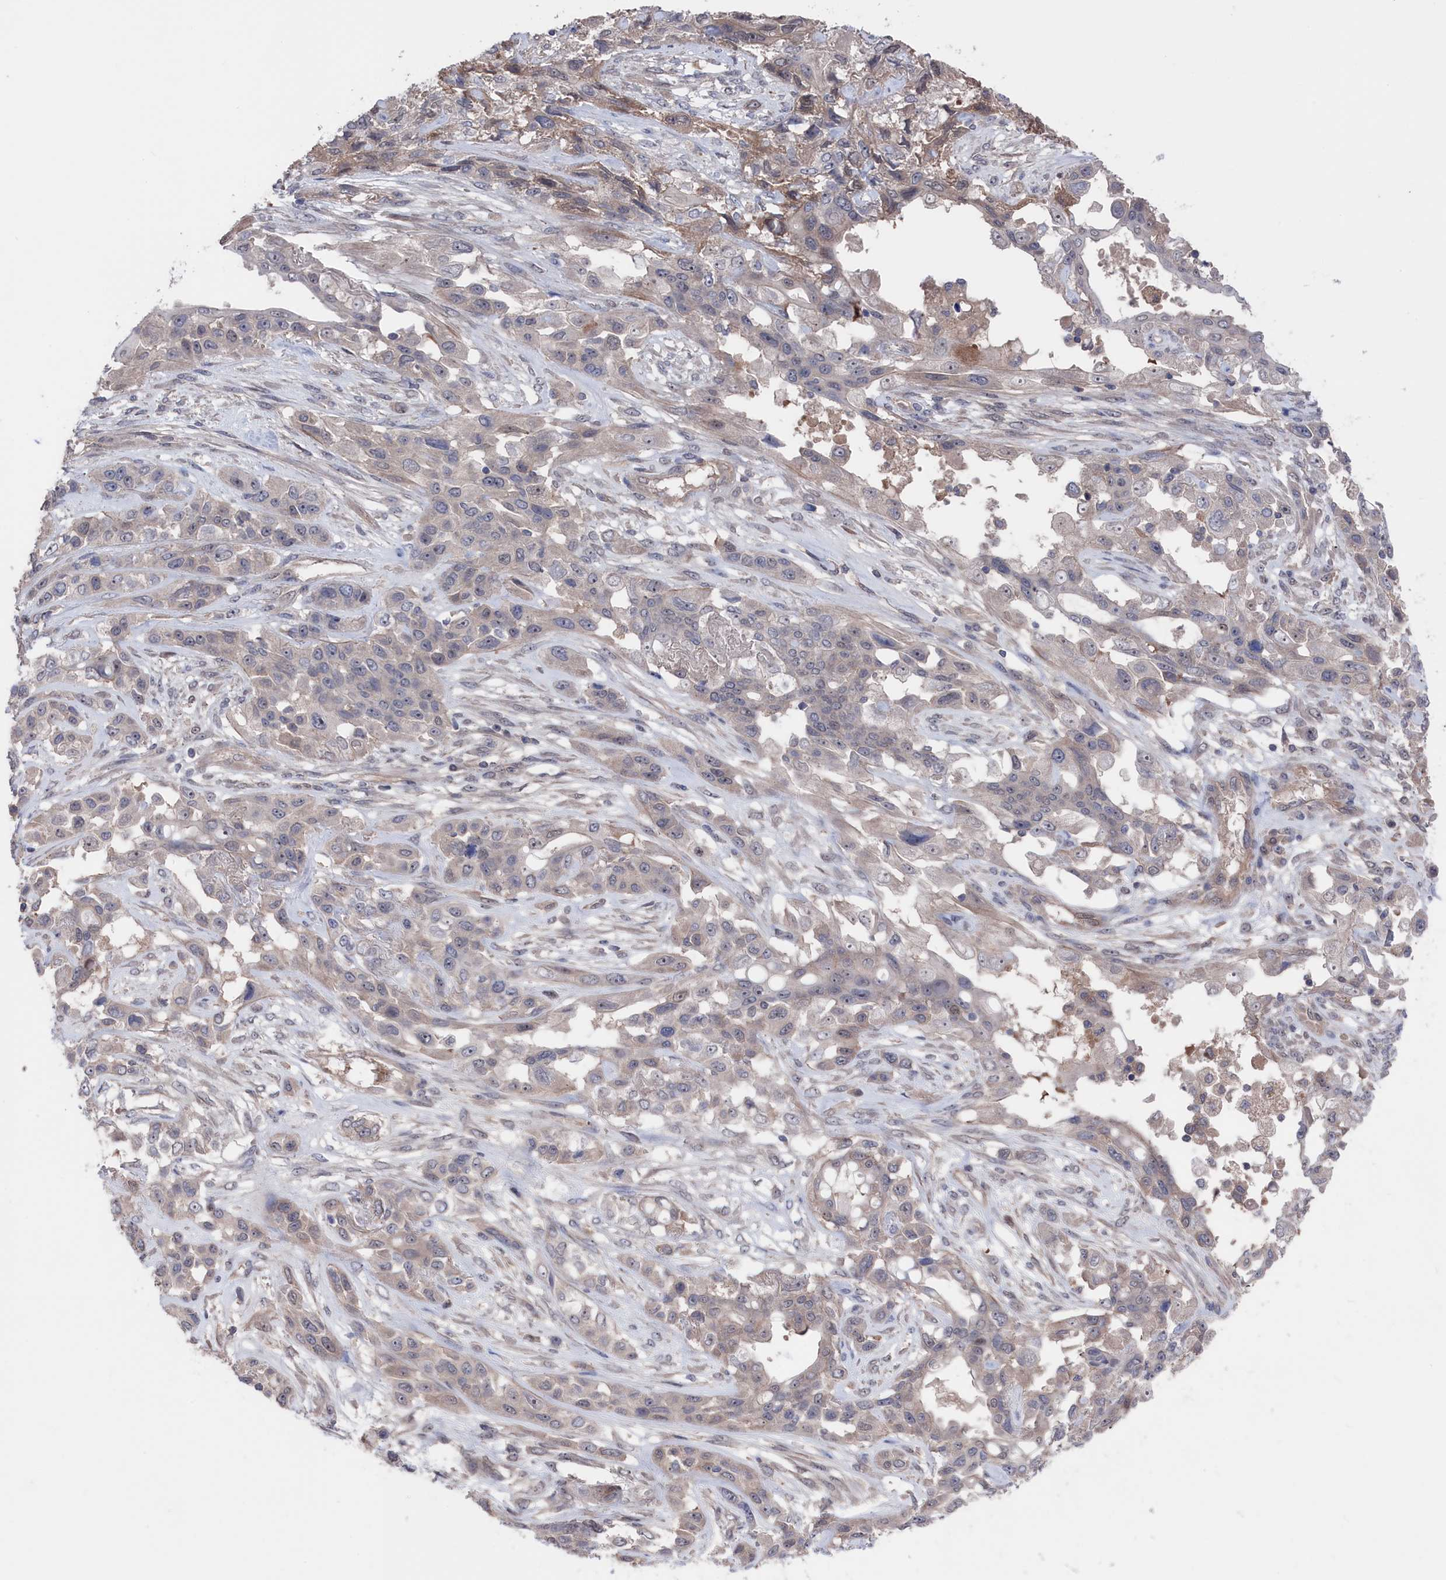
{"staining": {"intensity": "weak", "quantity": "<25%", "location": "cytoplasmic/membranous"}, "tissue": "lung cancer", "cell_type": "Tumor cells", "image_type": "cancer", "snomed": [{"axis": "morphology", "description": "Squamous cell carcinoma, NOS"}, {"axis": "topography", "description": "Lung"}], "caption": "This is an immunohistochemistry histopathology image of lung squamous cell carcinoma. There is no positivity in tumor cells.", "gene": "NUTF2", "patient": {"sex": "female", "age": 70}}